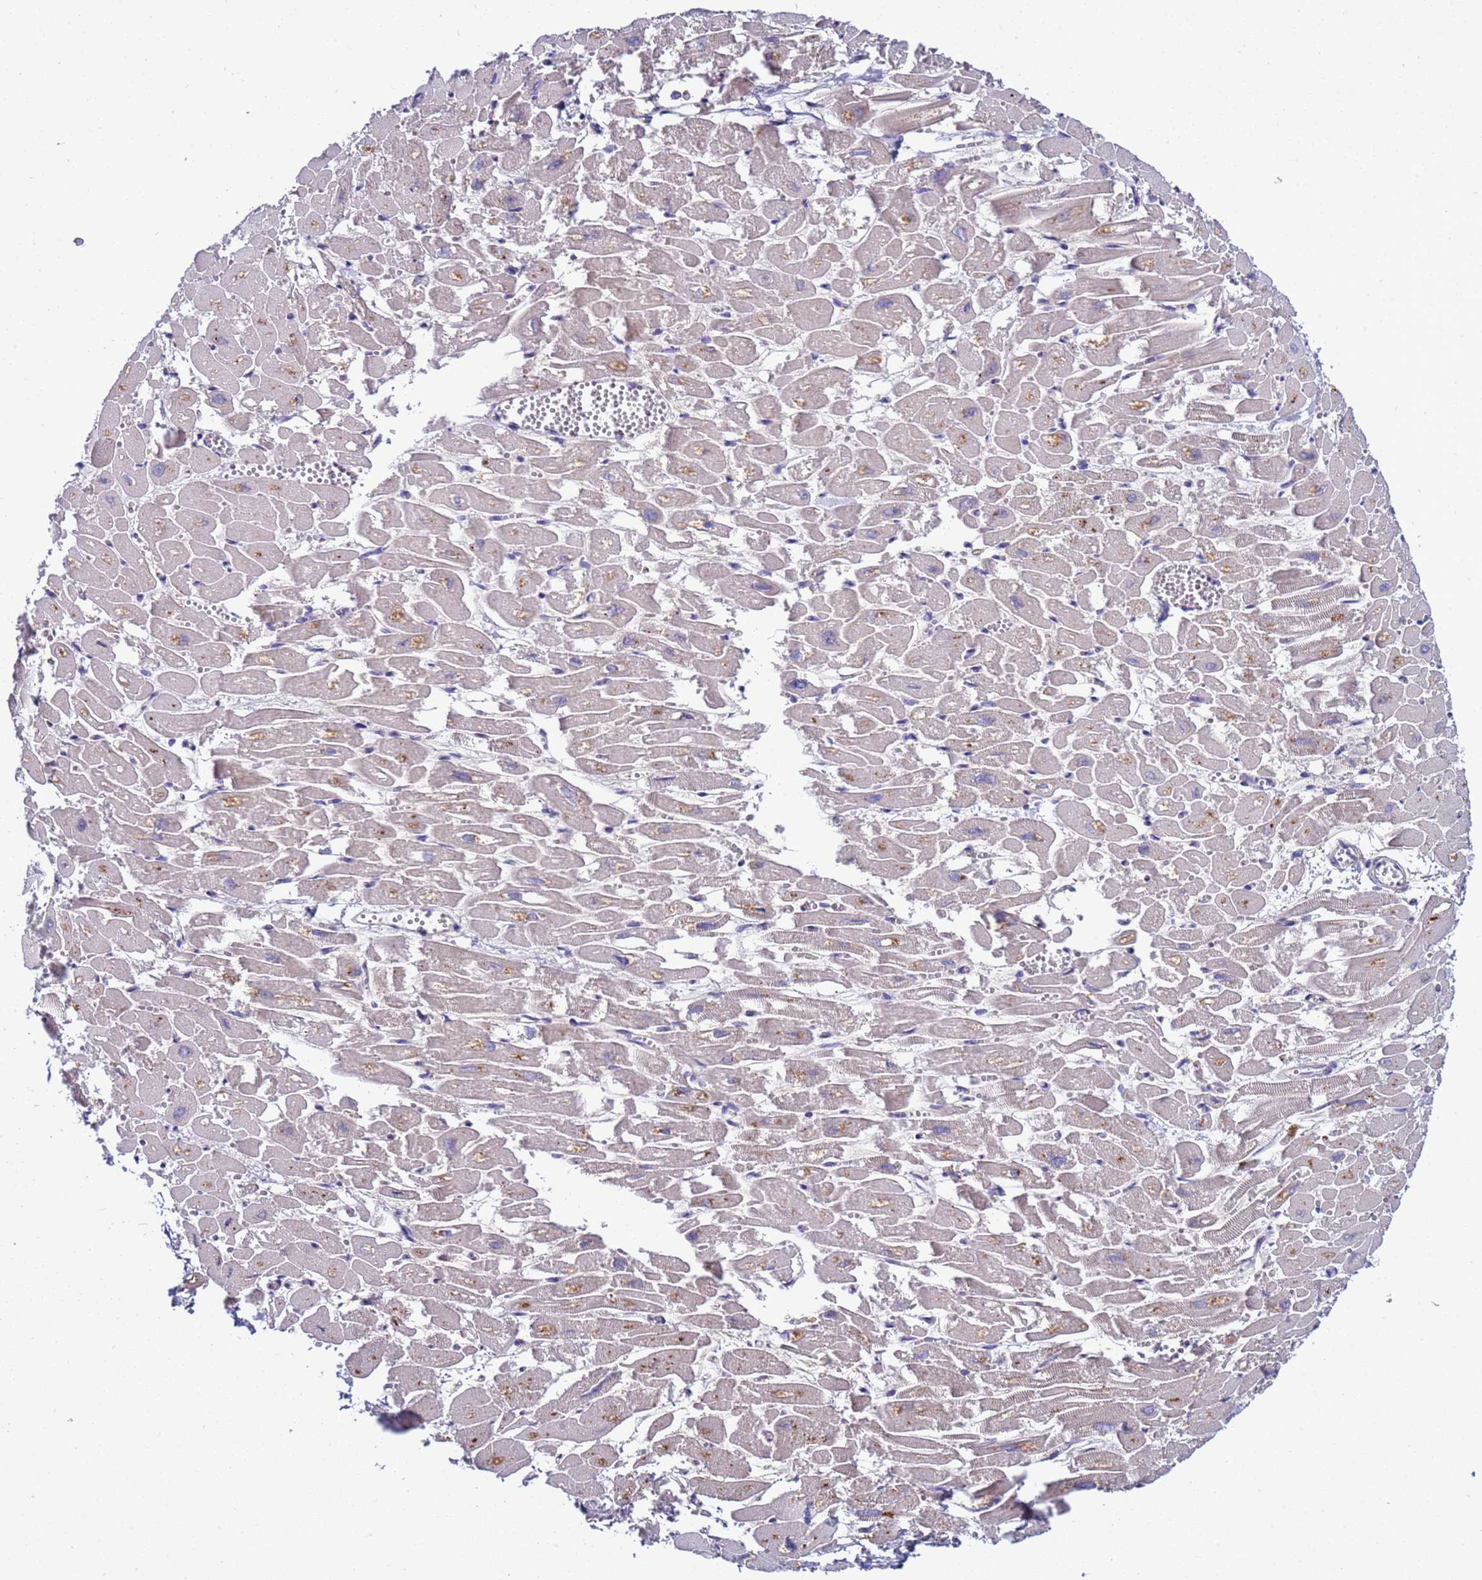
{"staining": {"intensity": "weak", "quantity": "25%-75%", "location": "cytoplasmic/membranous"}, "tissue": "heart muscle", "cell_type": "Cardiomyocytes", "image_type": "normal", "snomed": [{"axis": "morphology", "description": "Normal tissue, NOS"}, {"axis": "topography", "description": "Heart"}], "caption": "Immunohistochemistry (IHC) staining of unremarkable heart muscle, which exhibits low levels of weak cytoplasmic/membranous positivity in about 25%-75% of cardiomyocytes indicating weak cytoplasmic/membranous protein staining. The staining was performed using DAB (brown) for protein detection and nuclei were counterstained in hematoxylin (blue).", "gene": "NAT1", "patient": {"sex": "male", "age": 54}}